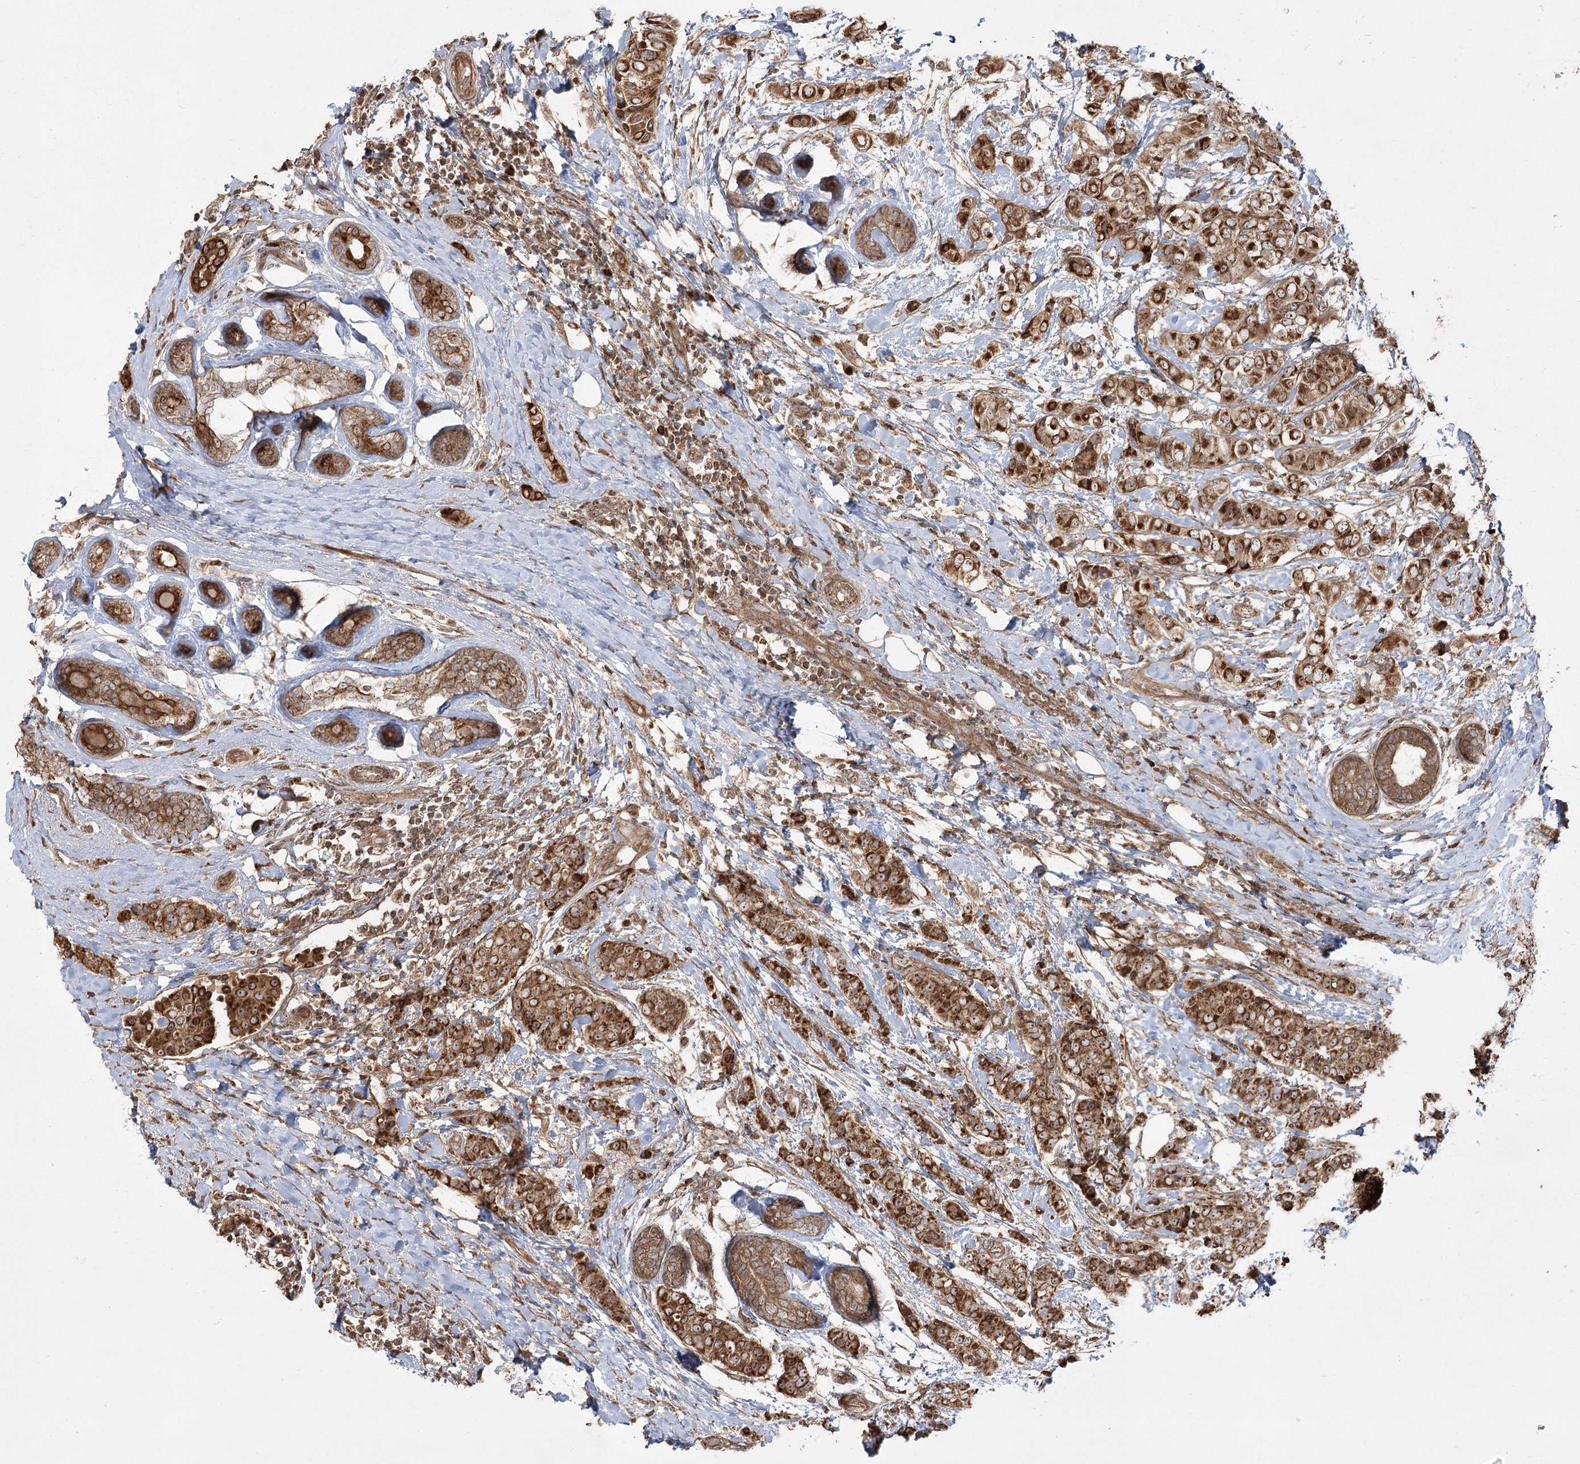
{"staining": {"intensity": "strong", "quantity": ">75%", "location": "cytoplasmic/membranous"}, "tissue": "breast cancer", "cell_type": "Tumor cells", "image_type": "cancer", "snomed": [{"axis": "morphology", "description": "Lobular carcinoma"}, {"axis": "topography", "description": "Breast"}], "caption": "Protein analysis of lobular carcinoma (breast) tissue displays strong cytoplasmic/membranous staining in approximately >75% of tumor cells.", "gene": "CPLANE1", "patient": {"sex": "female", "age": 51}}